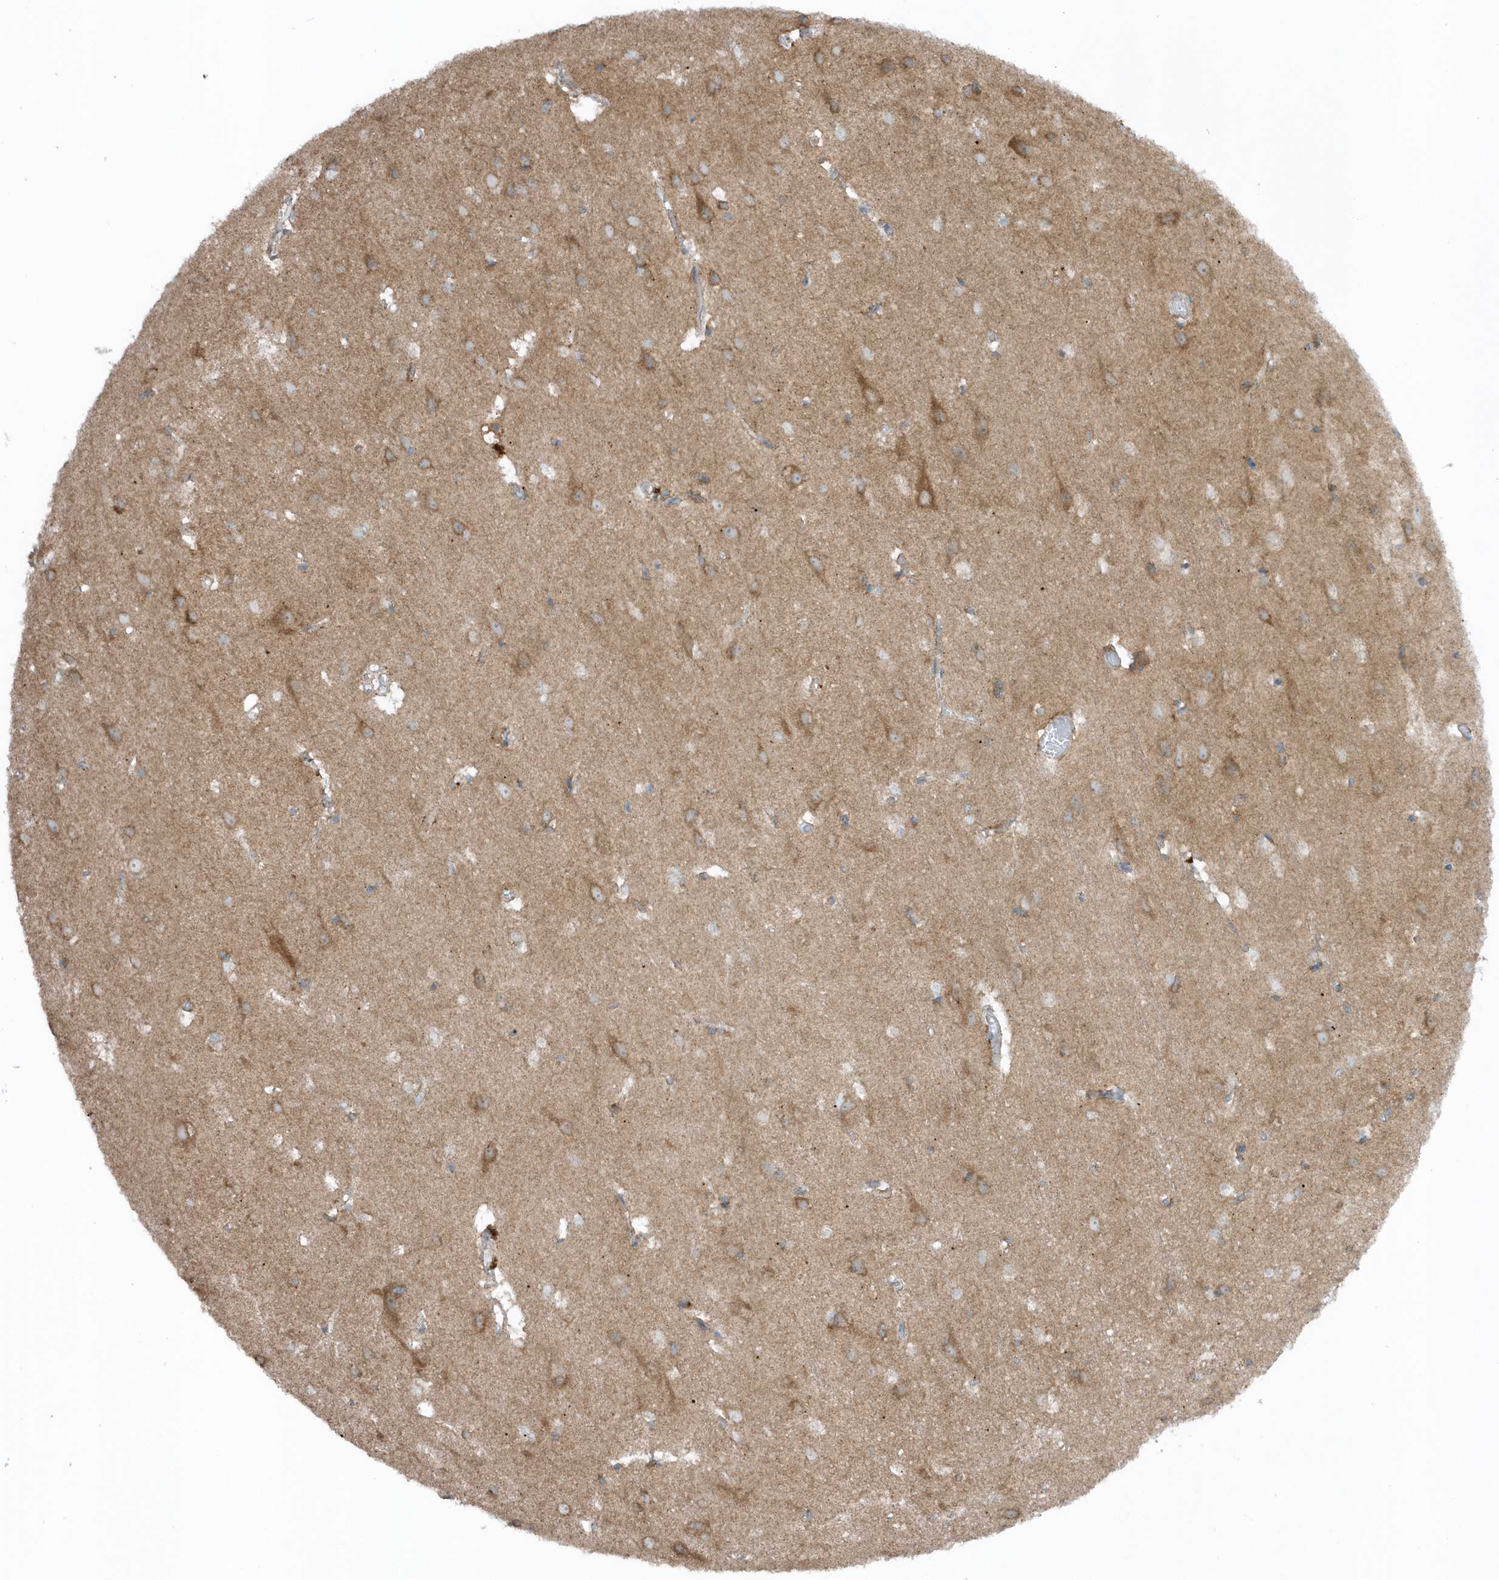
{"staining": {"intensity": "weak", "quantity": "25%-75%", "location": "cytoplasmic/membranous"}, "tissue": "cerebral cortex", "cell_type": "Endothelial cells", "image_type": "normal", "snomed": [{"axis": "morphology", "description": "Normal tissue, NOS"}, {"axis": "topography", "description": "Cerebral cortex"}], "caption": "This photomicrograph demonstrates IHC staining of unremarkable human cerebral cortex, with low weak cytoplasmic/membranous positivity in approximately 25%-75% of endothelial cells.", "gene": "SLC38A2", "patient": {"sex": "male", "age": 54}}